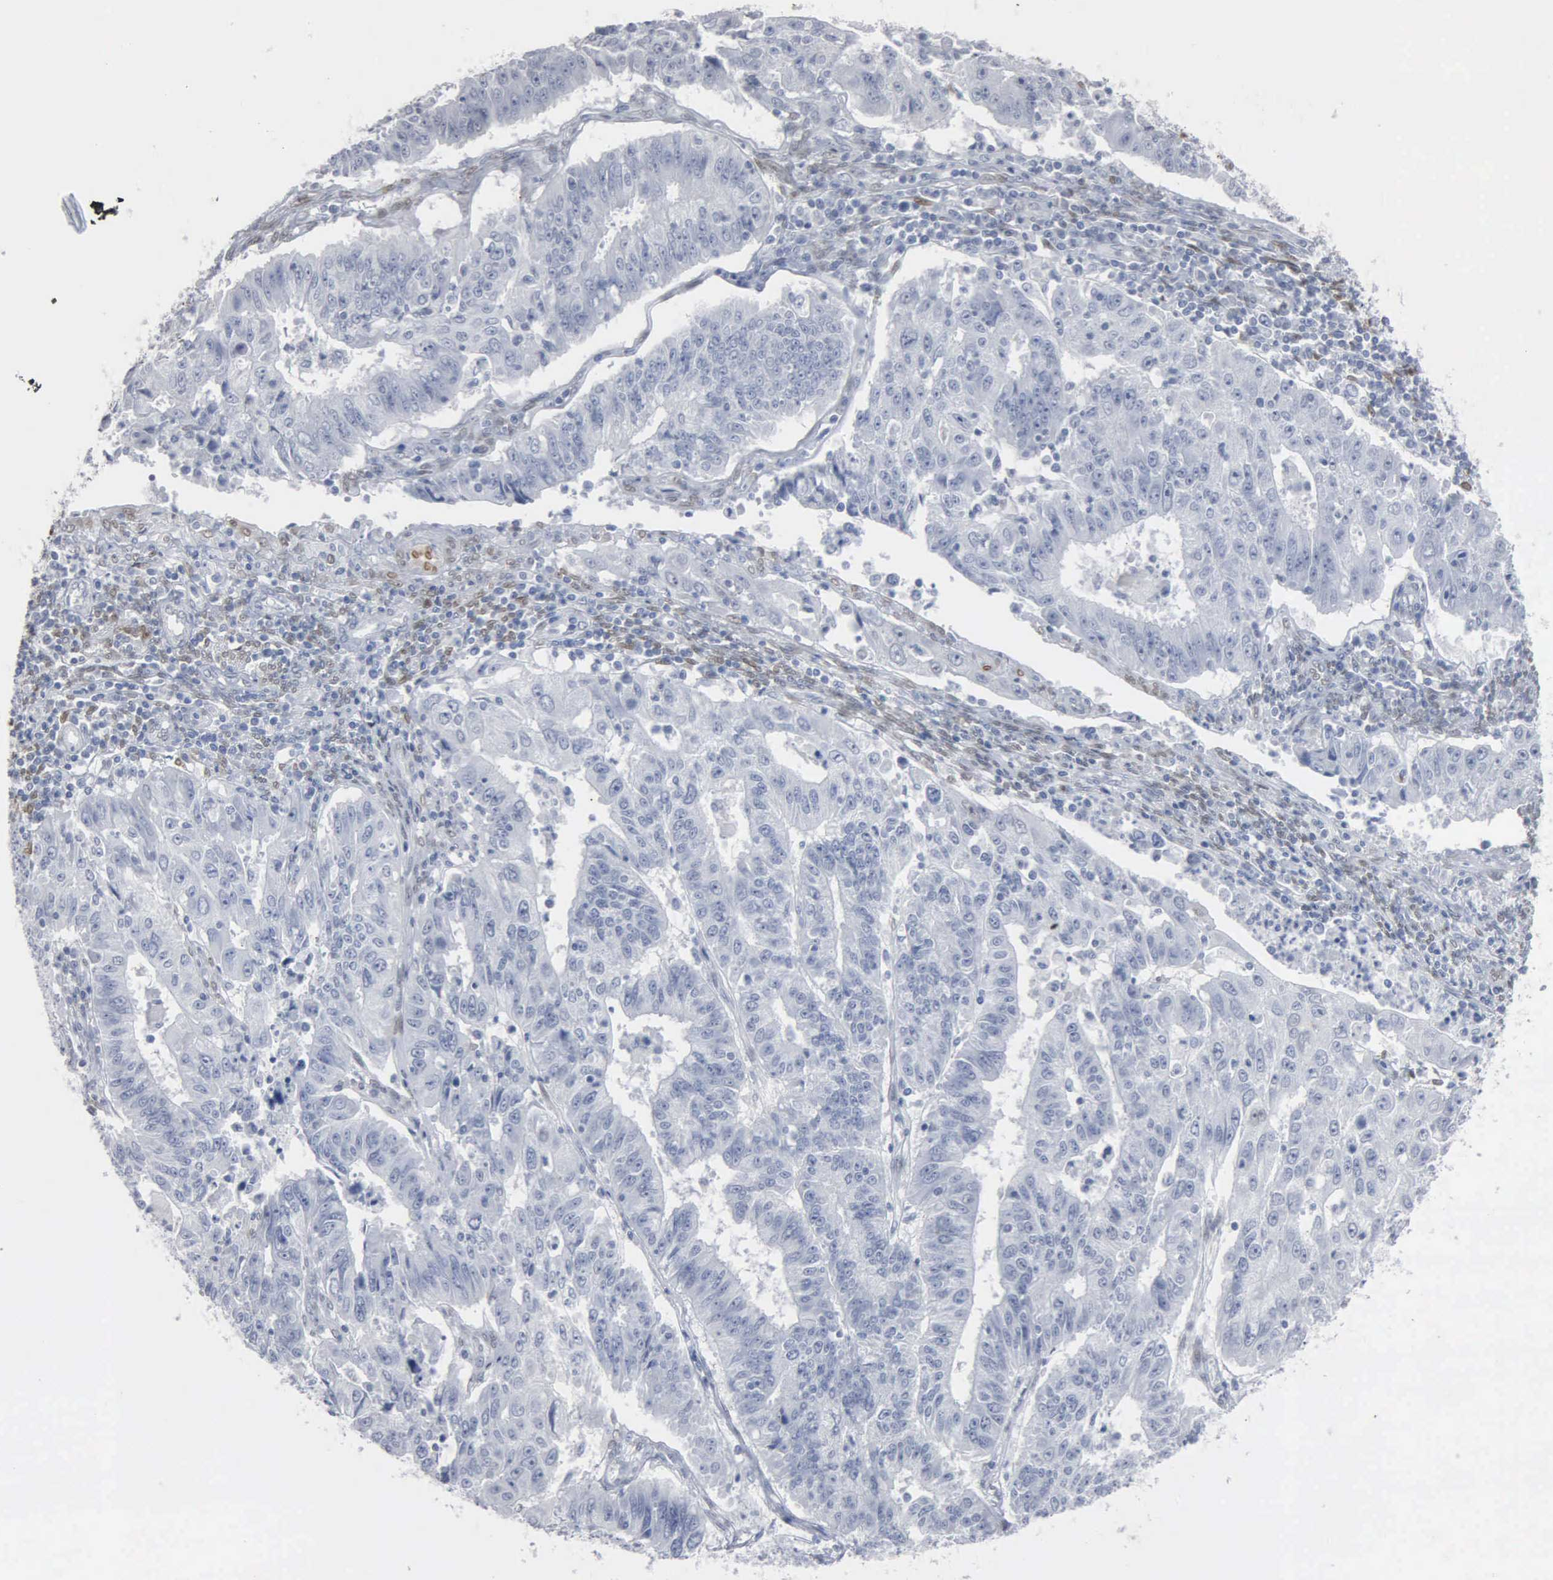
{"staining": {"intensity": "negative", "quantity": "none", "location": "none"}, "tissue": "endometrial cancer", "cell_type": "Tumor cells", "image_type": "cancer", "snomed": [{"axis": "morphology", "description": "Adenocarcinoma, NOS"}, {"axis": "topography", "description": "Endometrium"}], "caption": "DAB immunohistochemical staining of human endometrial adenocarcinoma demonstrates no significant positivity in tumor cells.", "gene": "FGF2", "patient": {"sex": "female", "age": 42}}